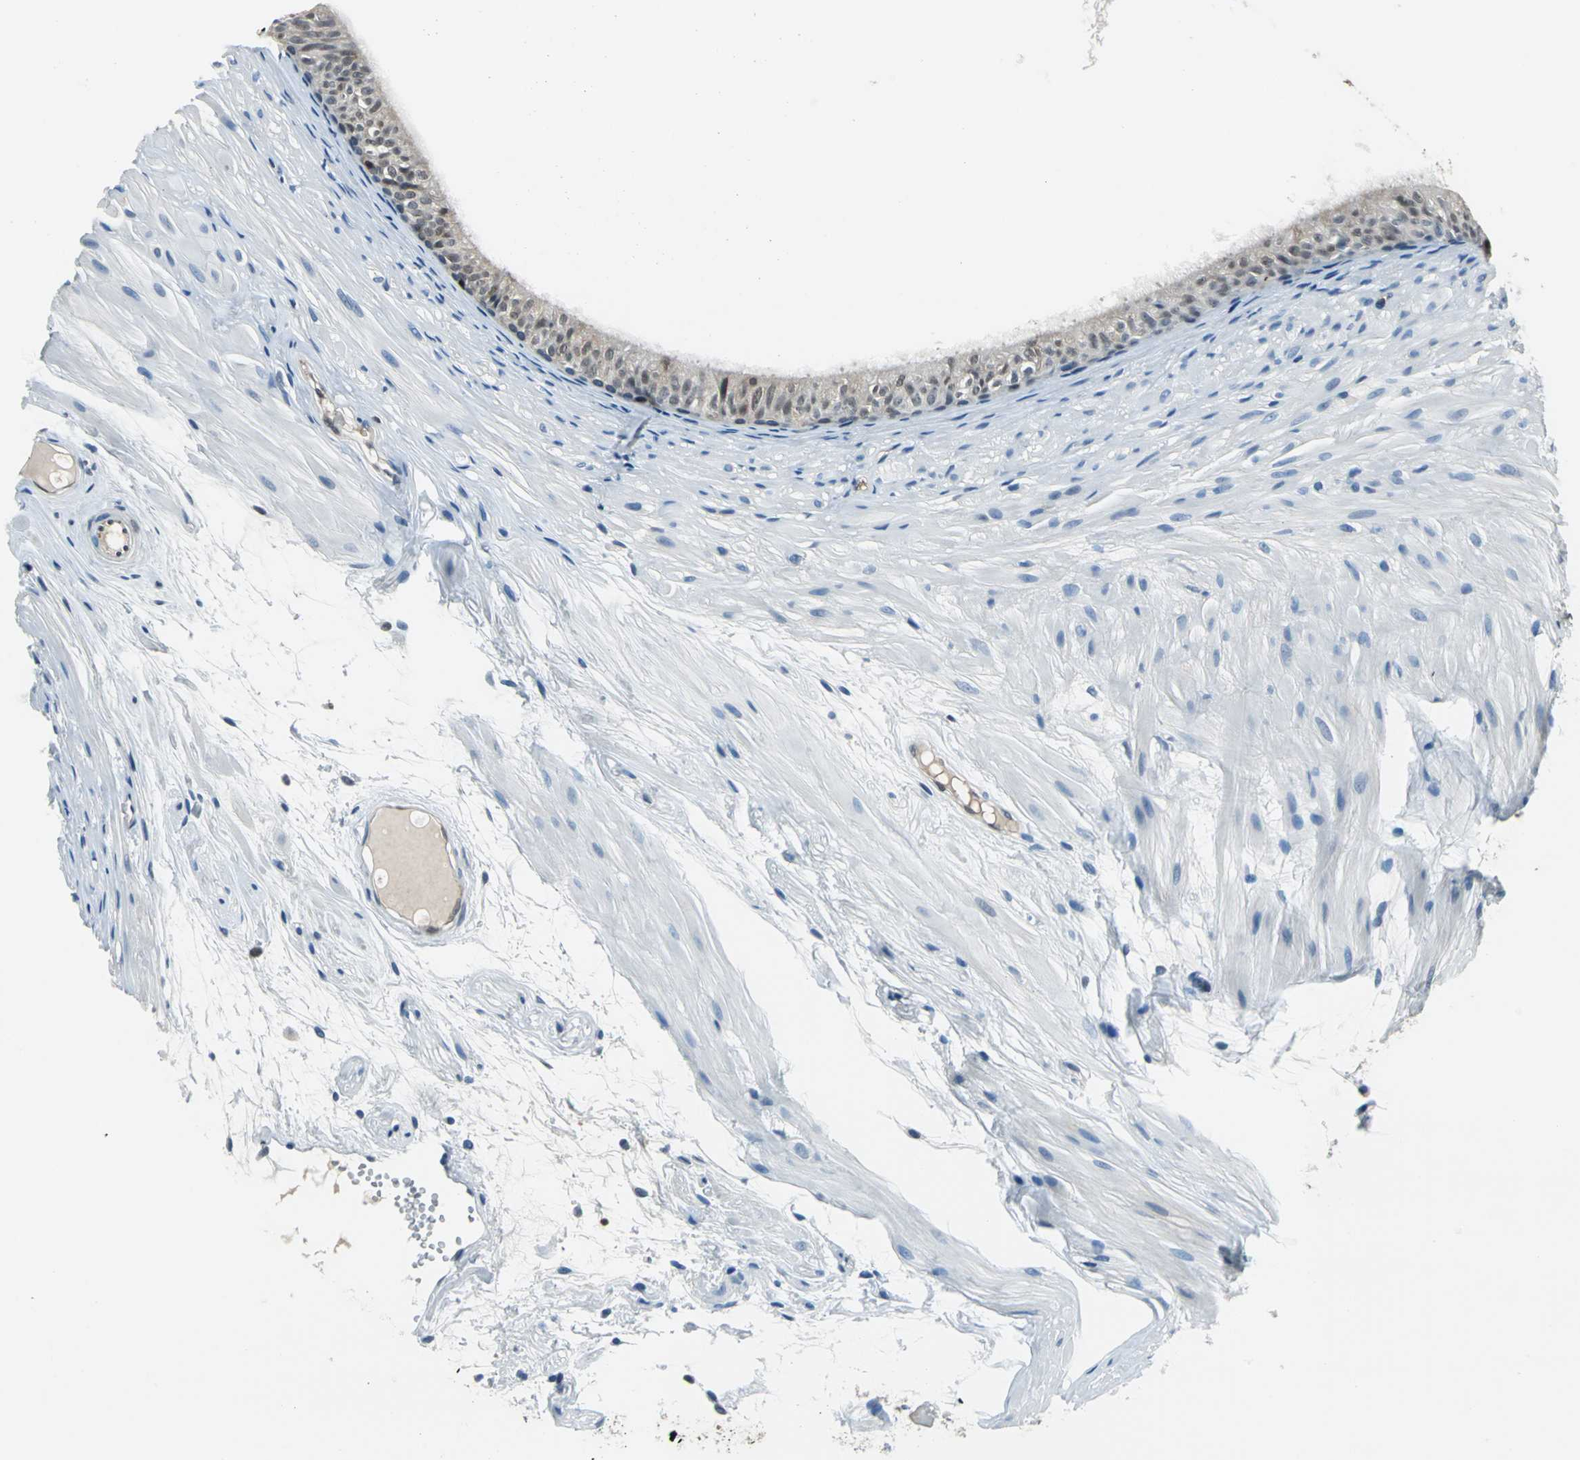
{"staining": {"intensity": "moderate", "quantity": "<25%", "location": "cytoplasmic/membranous,nuclear"}, "tissue": "epididymis", "cell_type": "Glandular cells", "image_type": "normal", "snomed": [{"axis": "morphology", "description": "Normal tissue, NOS"}, {"axis": "morphology", "description": "Atrophy, NOS"}, {"axis": "topography", "description": "Testis"}, {"axis": "topography", "description": "Epididymis"}], "caption": "Unremarkable epididymis reveals moderate cytoplasmic/membranous,nuclear expression in about <25% of glandular cells, visualized by immunohistochemistry.", "gene": "PSME1", "patient": {"sex": "male", "age": 18}}